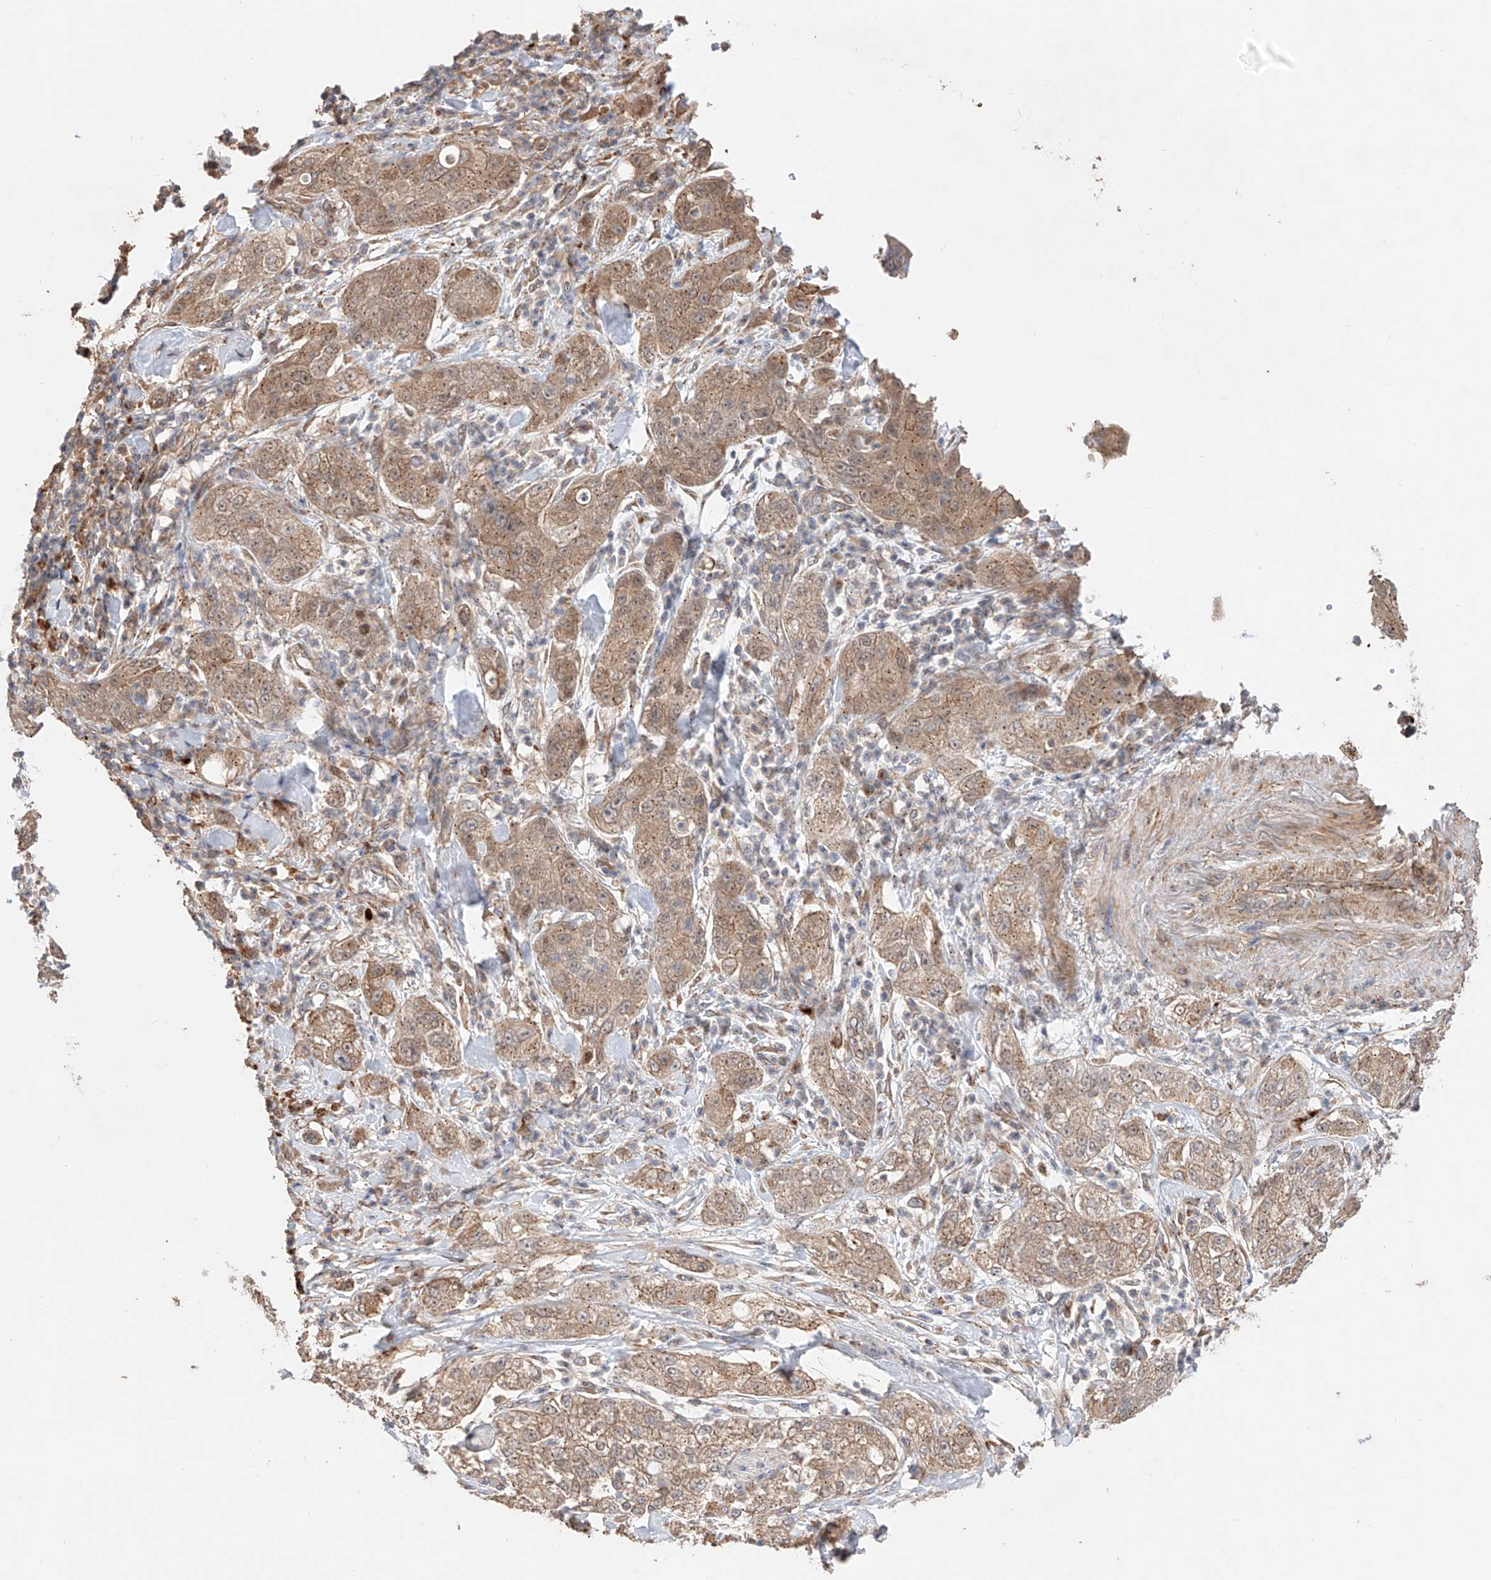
{"staining": {"intensity": "moderate", "quantity": ">75%", "location": "cytoplasmic/membranous"}, "tissue": "pancreatic cancer", "cell_type": "Tumor cells", "image_type": "cancer", "snomed": [{"axis": "morphology", "description": "Adenocarcinoma, NOS"}, {"axis": "topography", "description": "Pancreas"}], "caption": "Tumor cells reveal medium levels of moderate cytoplasmic/membranous positivity in approximately >75% of cells in human pancreatic adenocarcinoma.", "gene": "MOSPD1", "patient": {"sex": "female", "age": 78}}